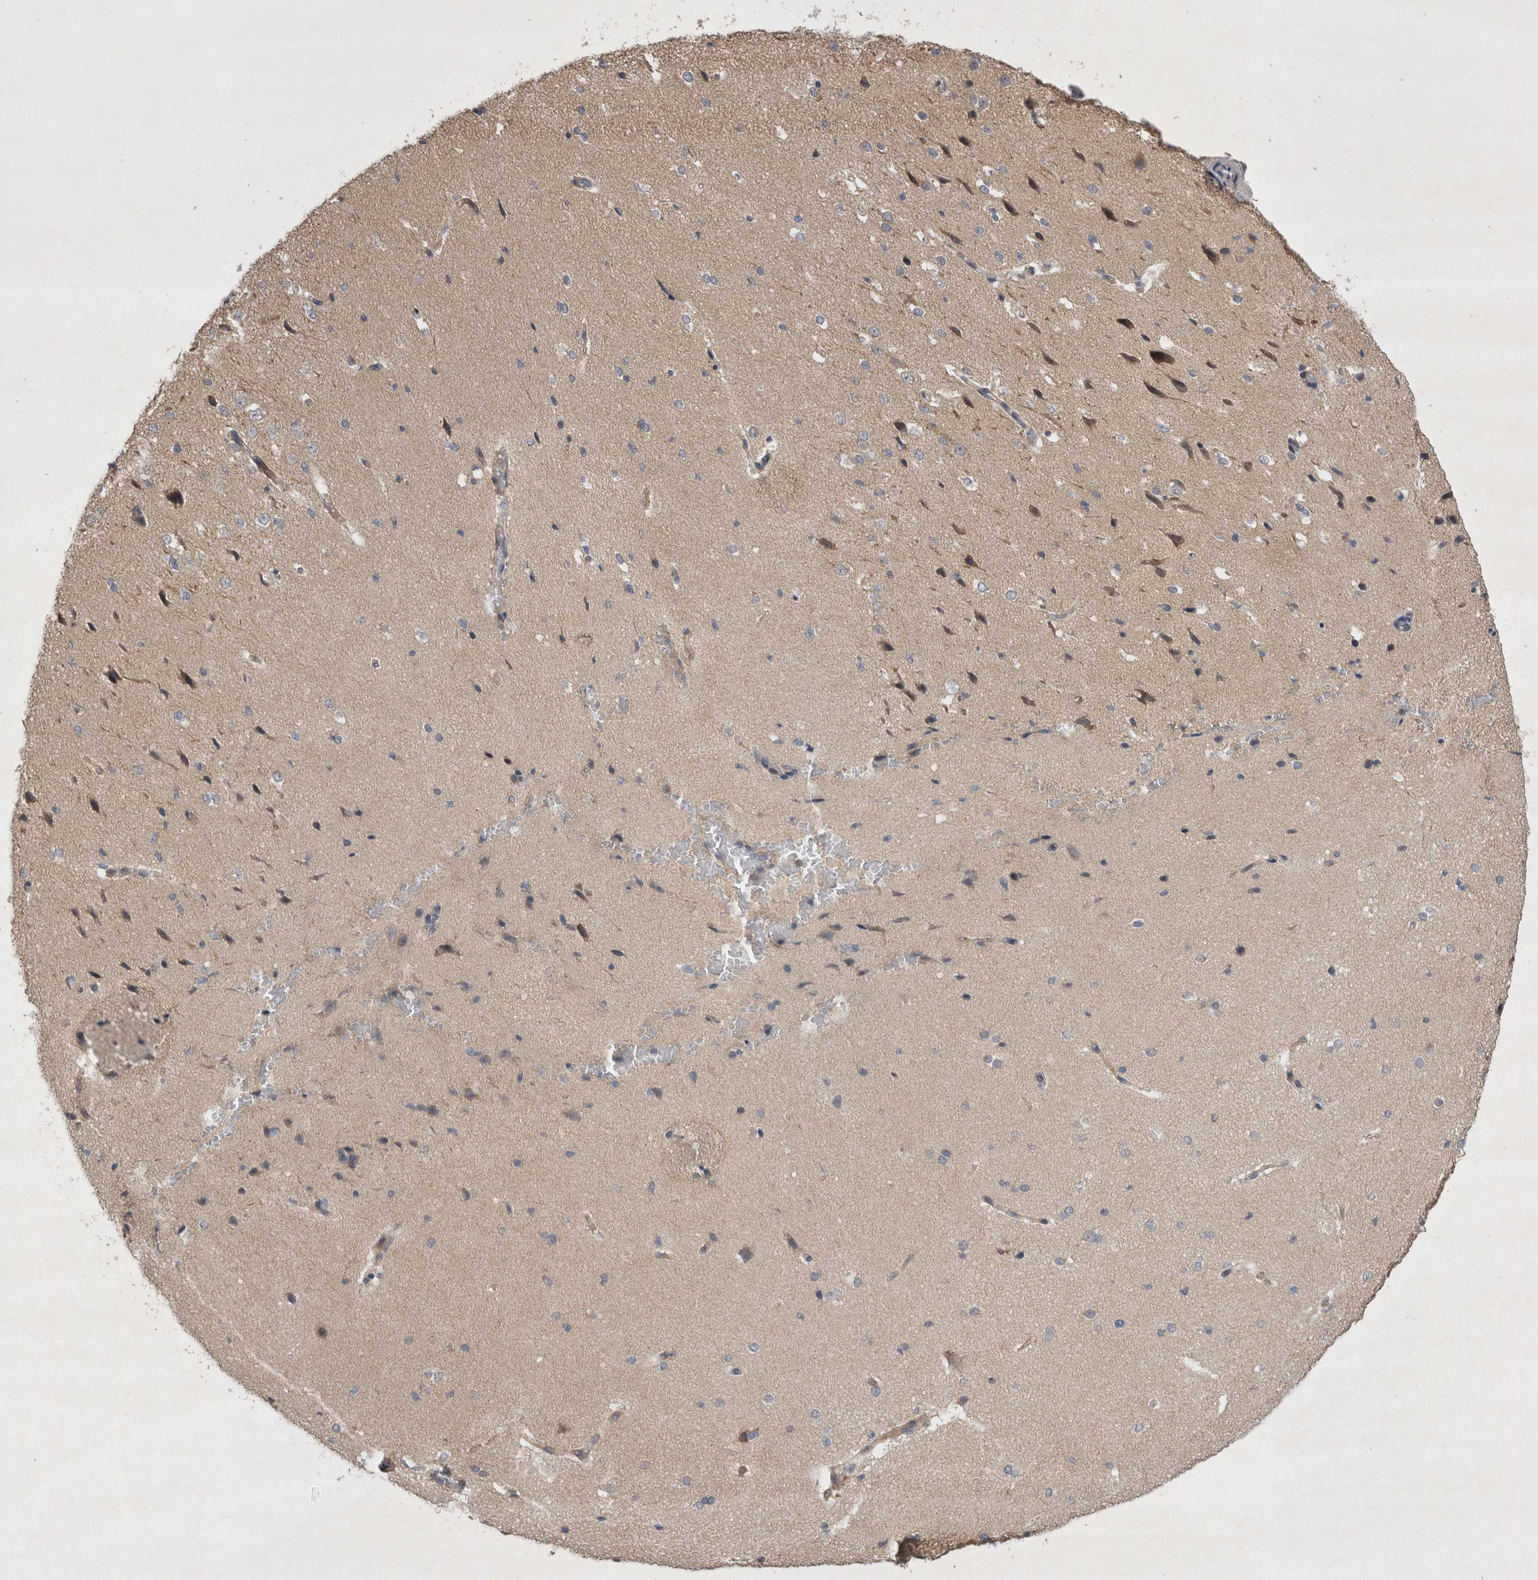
{"staining": {"intensity": "negative", "quantity": "none", "location": "none"}, "tissue": "cerebral cortex", "cell_type": "Endothelial cells", "image_type": "normal", "snomed": [{"axis": "morphology", "description": "Normal tissue, NOS"}, {"axis": "morphology", "description": "Developmental malformation"}, {"axis": "topography", "description": "Cerebral cortex"}], "caption": "Protein analysis of benign cerebral cortex exhibits no significant expression in endothelial cells. The staining was performed using DAB (3,3'-diaminobenzidine) to visualize the protein expression in brown, while the nuclei were stained in blue with hematoxylin (Magnification: 20x).", "gene": "TSPOAP1", "patient": {"sex": "female", "age": 30}}